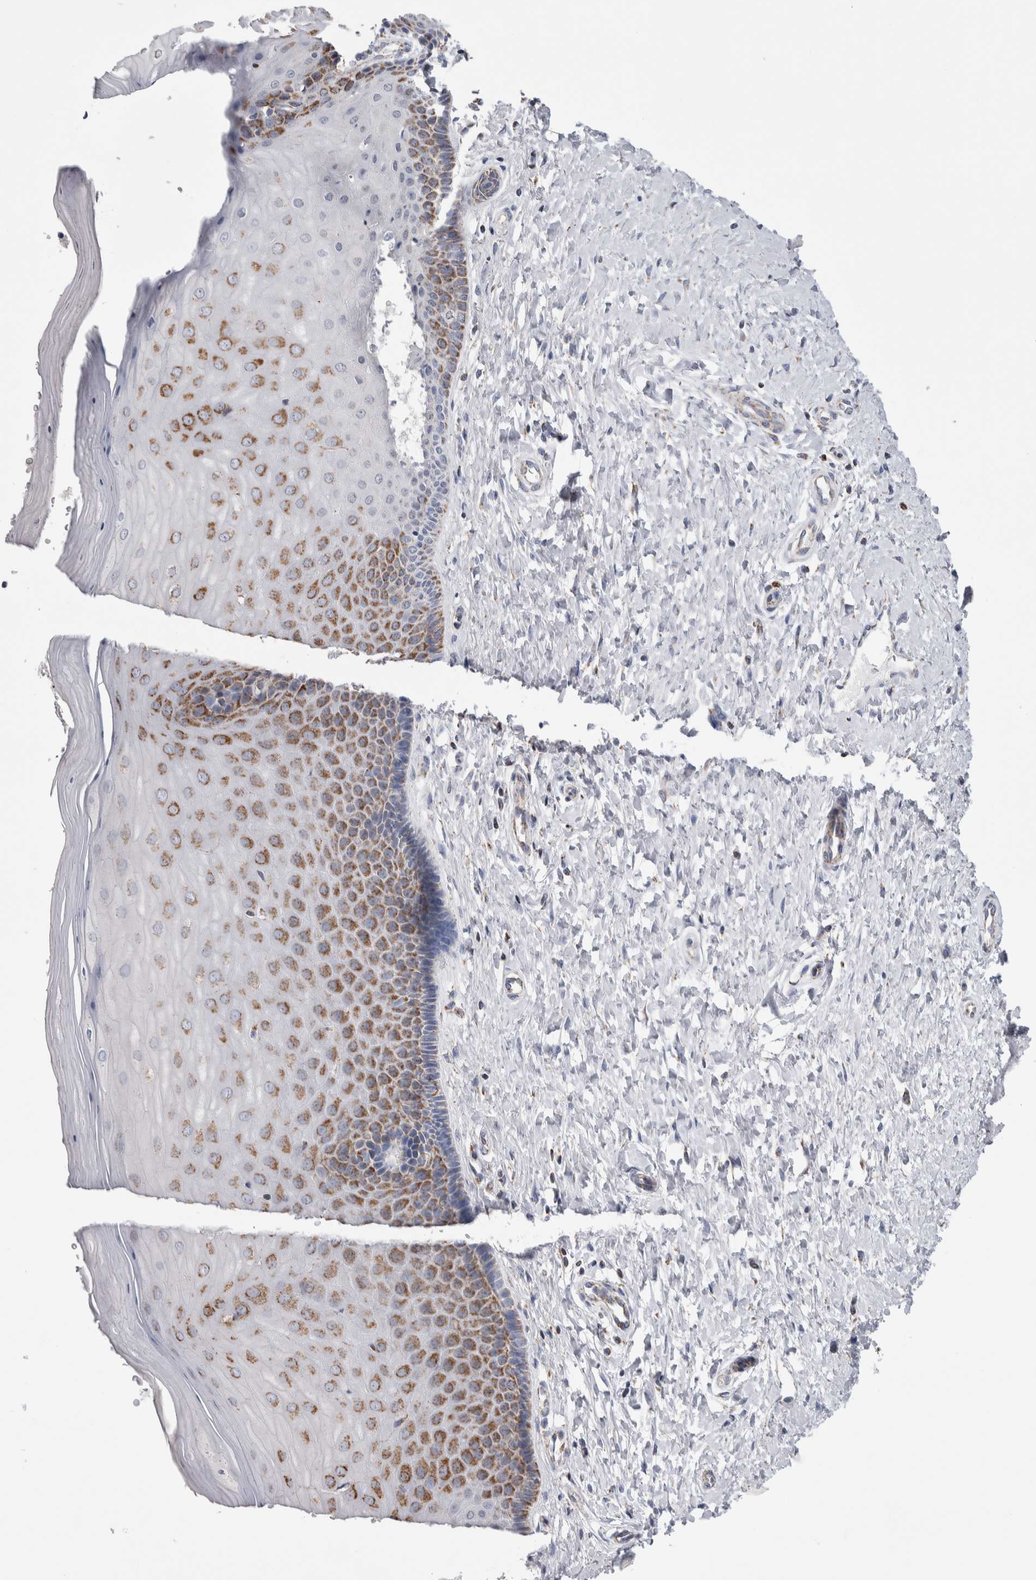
{"staining": {"intensity": "weak", "quantity": "25%-75%", "location": "cytoplasmic/membranous"}, "tissue": "cervix", "cell_type": "Glandular cells", "image_type": "normal", "snomed": [{"axis": "morphology", "description": "Normal tissue, NOS"}, {"axis": "topography", "description": "Cervix"}], "caption": "An image showing weak cytoplasmic/membranous staining in approximately 25%-75% of glandular cells in normal cervix, as visualized by brown immunohistochemical staining.", "gene": "ETFA", "patient": {"sex": "female", "age": 55}}